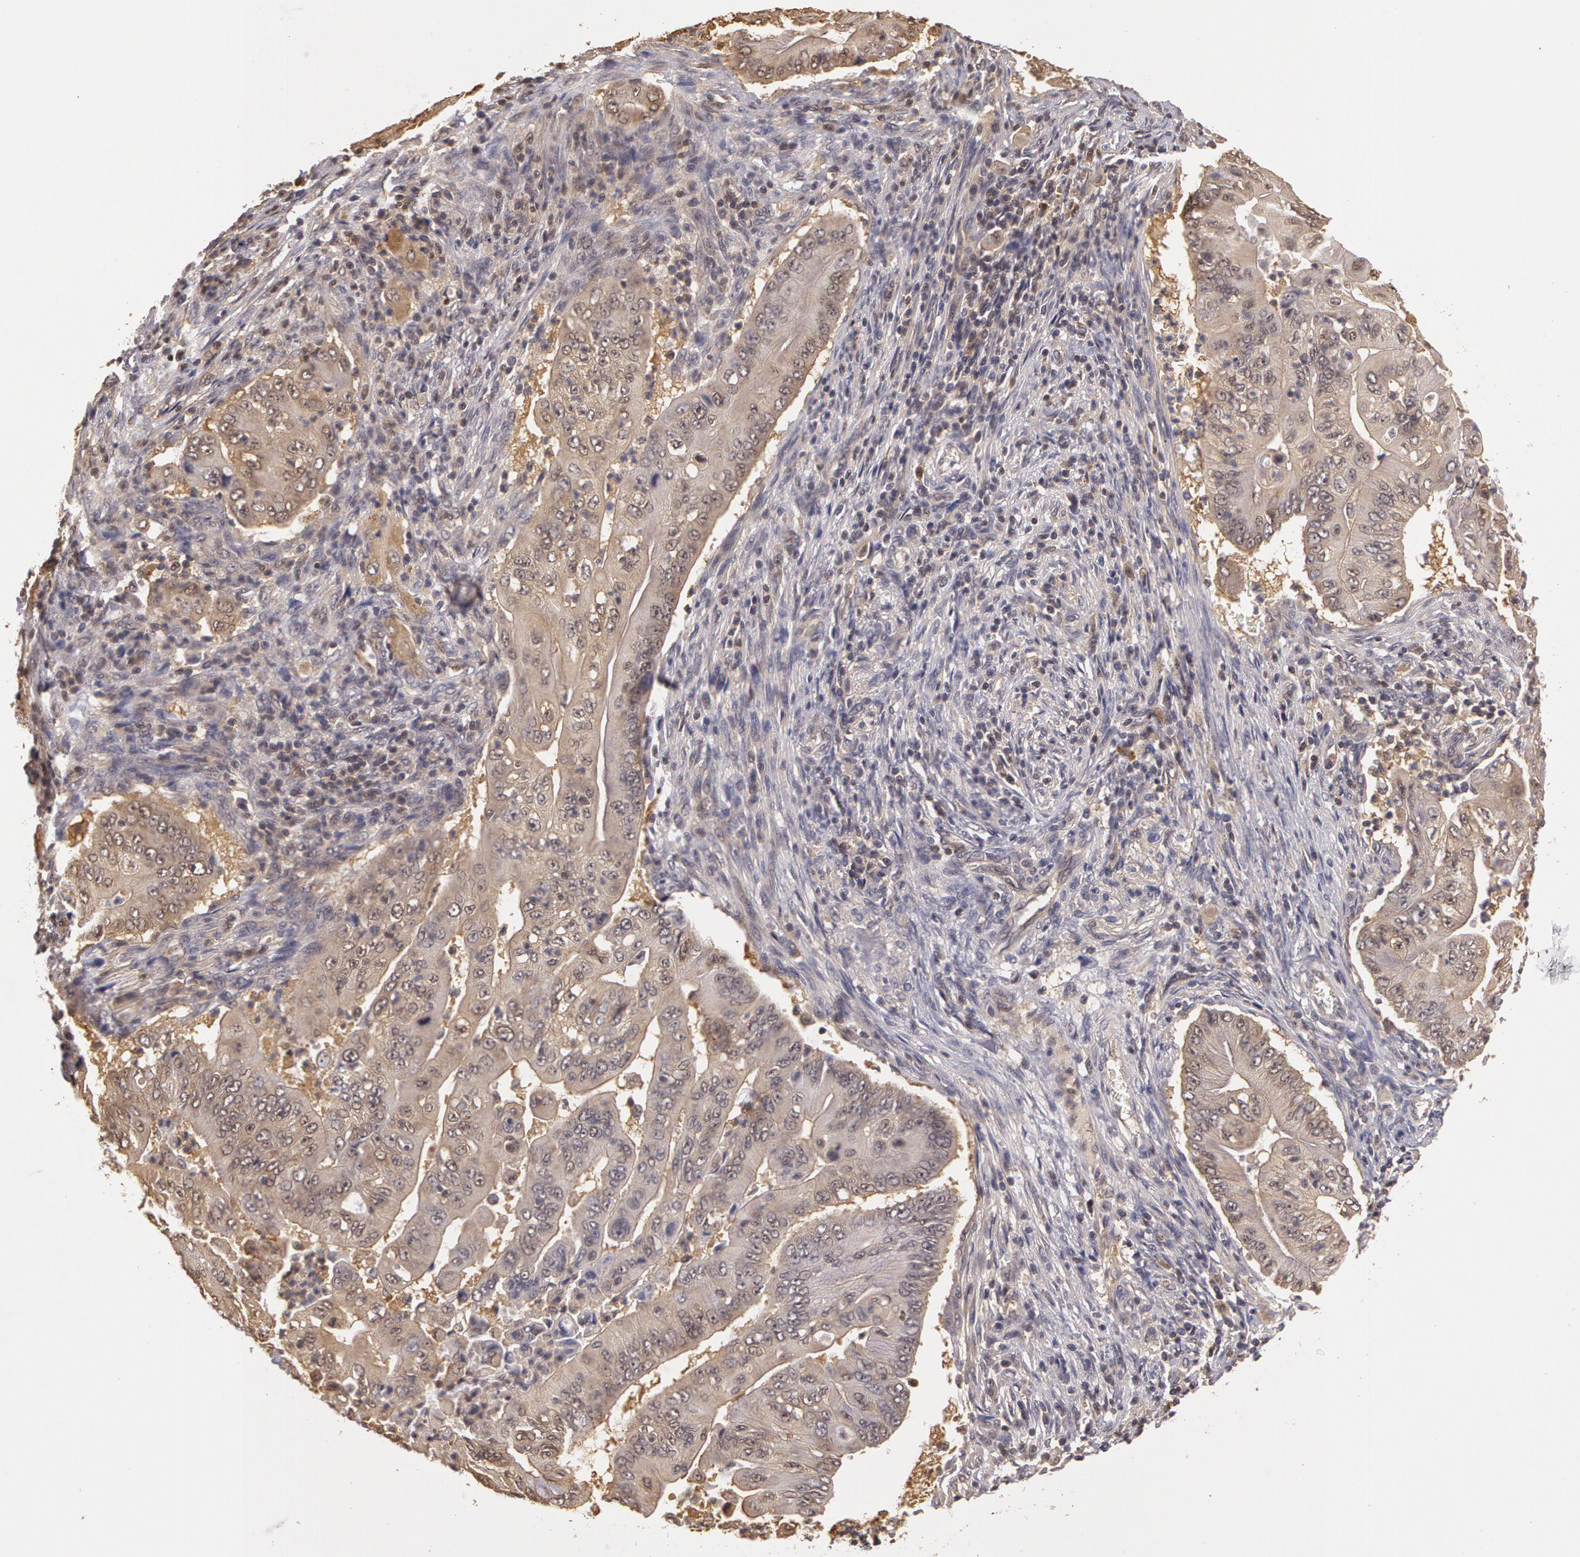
{"staining": {"intensity": "negative", "quantity": "none", "location": "none"}, "tissue": "pancreatic cancer", "cell_type": "Tumor cells", "image_type": "cancer", "snomed": [{"axis": "morphology", "description": "Adenocarcinoma, NOS"}, {"axis": "topography", "description": "Pancreas"}], "caption": "High magnification brightfield microscopy of adenocarcinoma (pancreatic) stained with DAB (brown) and counterstained with hematoxylin (blue): tumor cells show no significant staining.", "gene": "AHSA1", "patient": {"sex": "male", "age": 62}}